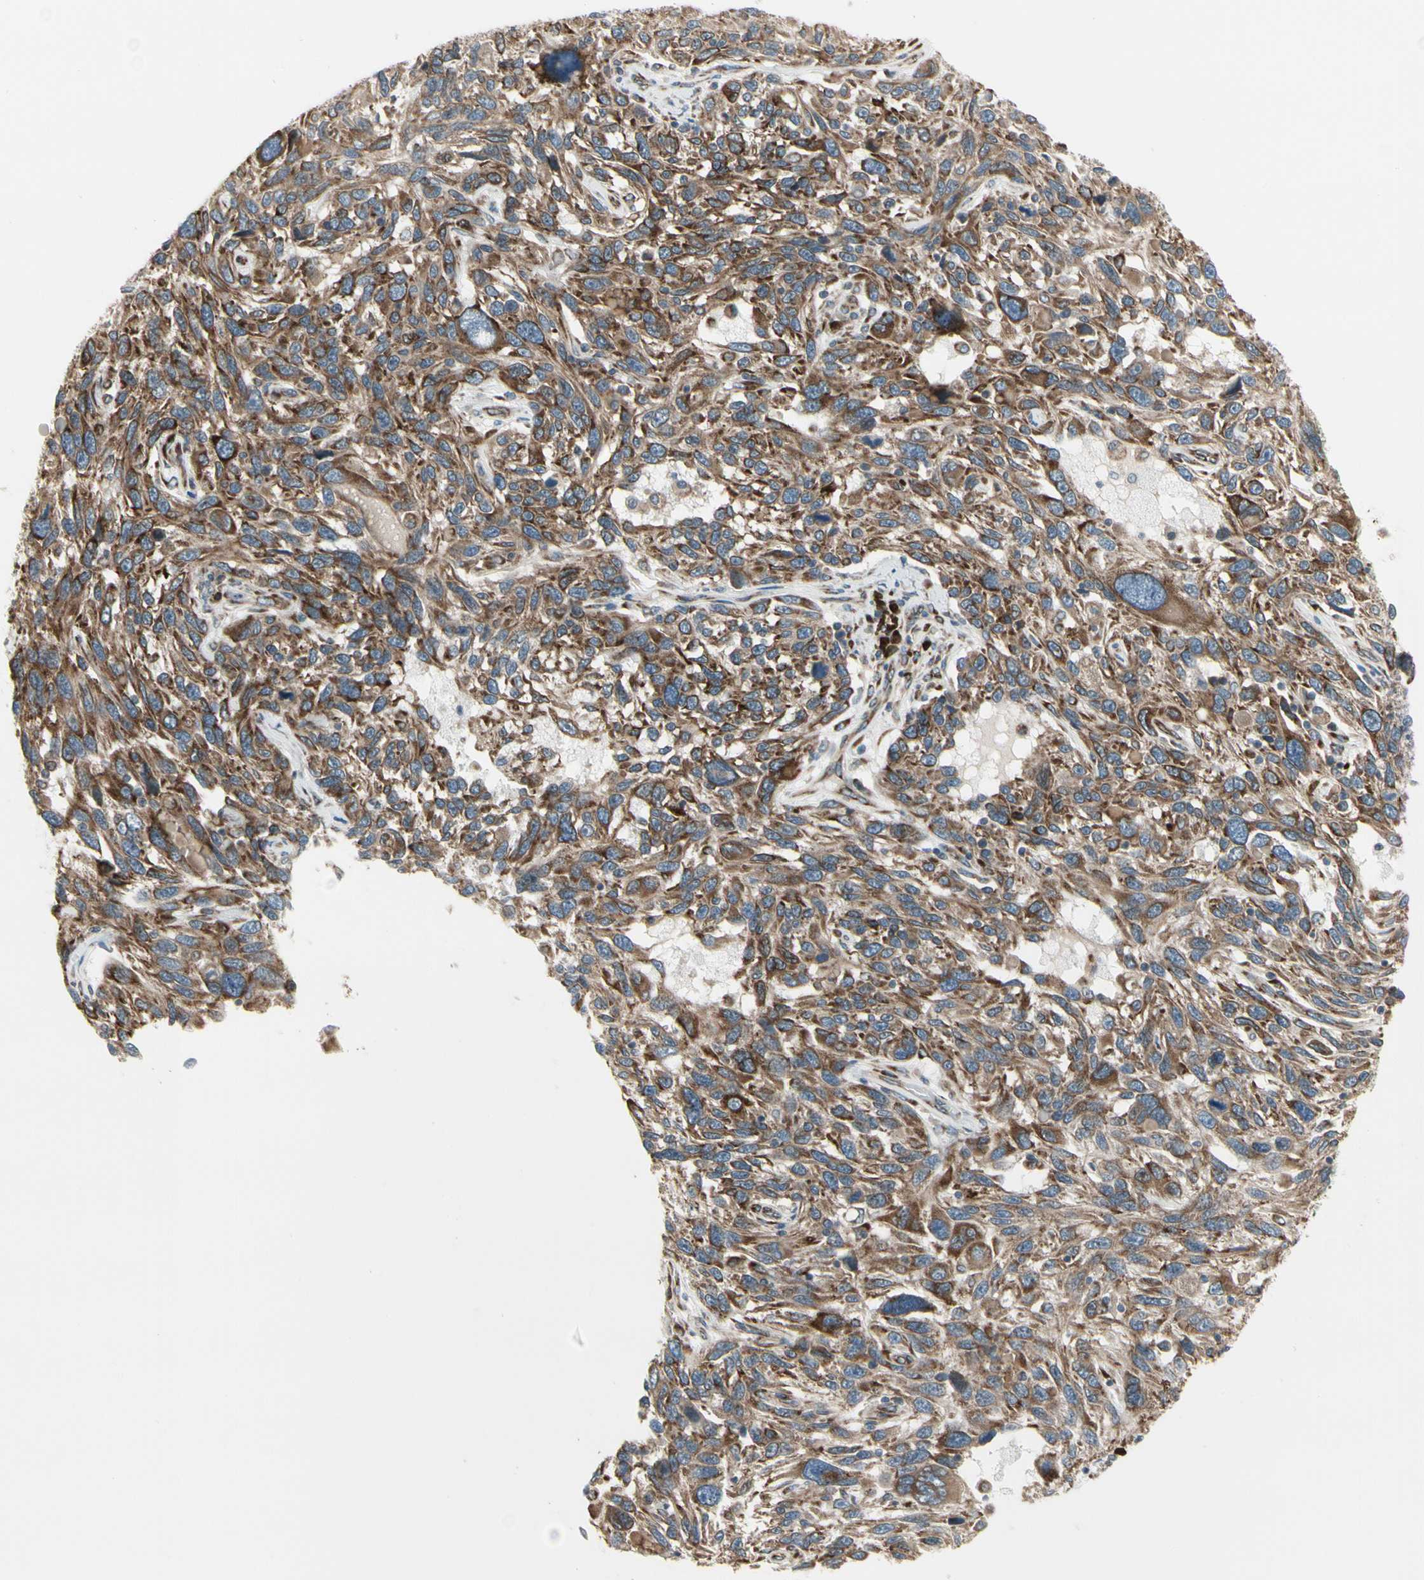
{"staining": {"intensity": "moderate", "quantity": ">75%", "location": "cytoplasmic/membranous"}, "tissue": "melanoma", "cell_type": "Tumor cells", "image_type": "cancer", "snomed": [{"axis": "morphology", "description": "Malignant melanoma, NOS"}, {"axis": "topography", "description": "Skin"}], "caption": "IHC staining of melanoma, which displays medium levels of moderate cytoplasmic/membranous expression in approximately >75% of tumor cells indicating moderate cytoplasmic/membranous protein positivity. The staining was performed using DAB (3,3'-diaminobenzidine) (brown) for protein detection and nuclei were counterstained in hematoxylin (blue).", "gene": "FNDC3A", "patient": {"sex": "male", "age": 53}}